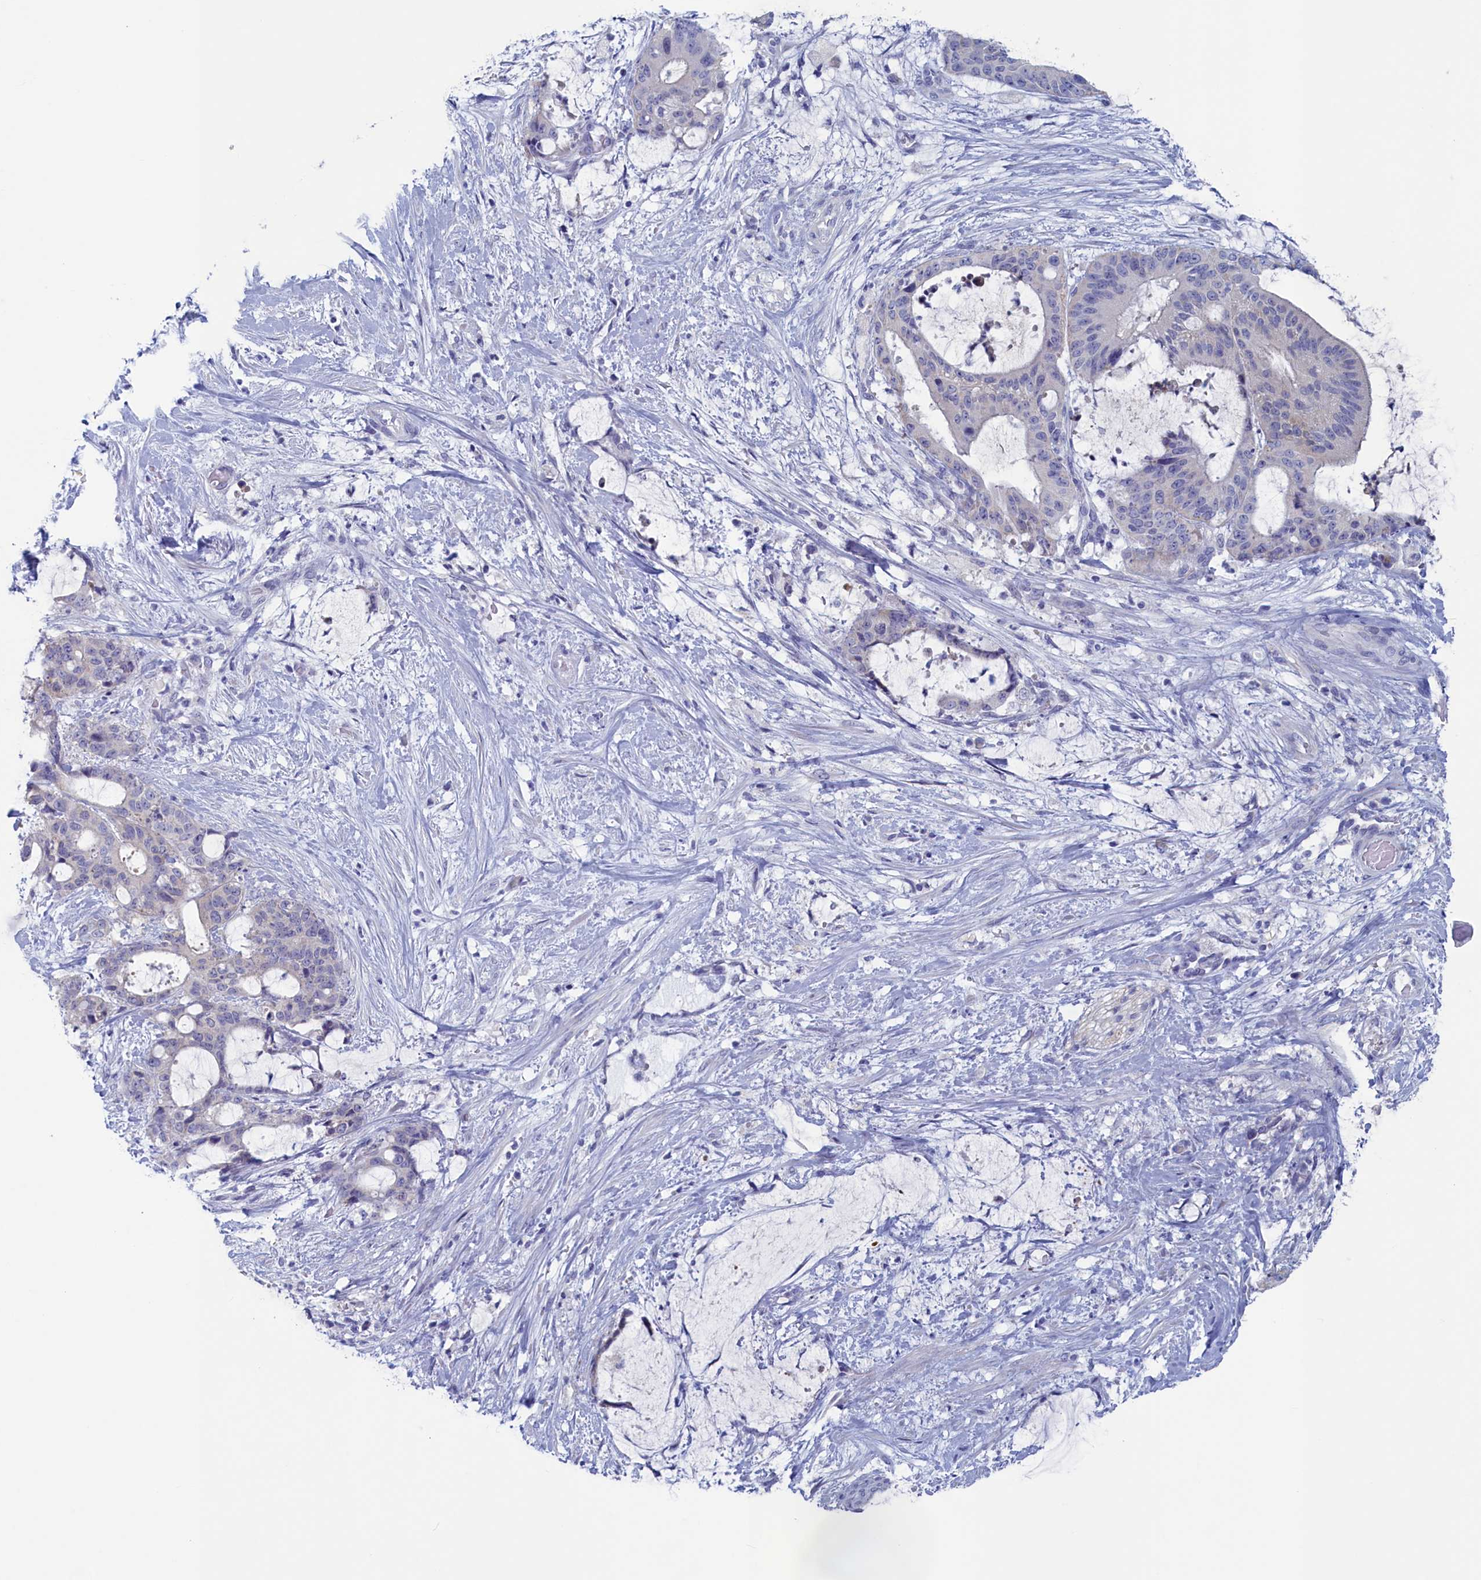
{"staining": {"intensity": "negative", "quantity": "none", "location": "none"}, "tissue": "liver cancer", "cell_type": "Tumor cells", "image_type": "cancer", "snomed": [{"axis": "morphology", "description": "Normal tissue, NOS"}, {"axis": "morphology", "description": "Cholangiocarcinoma"}, {"axis": "topography", "description": "Liver"}, {"axis": "topography", "description": "Peripheral nerve tissue"}], "caption": "Liver cancer (cholangiocarcinoma) was stained to show a protein in brown. There is no significant staining in tumor cells.", "gene": "WDR76", "patient": {"sex": "female", "age": 73}}